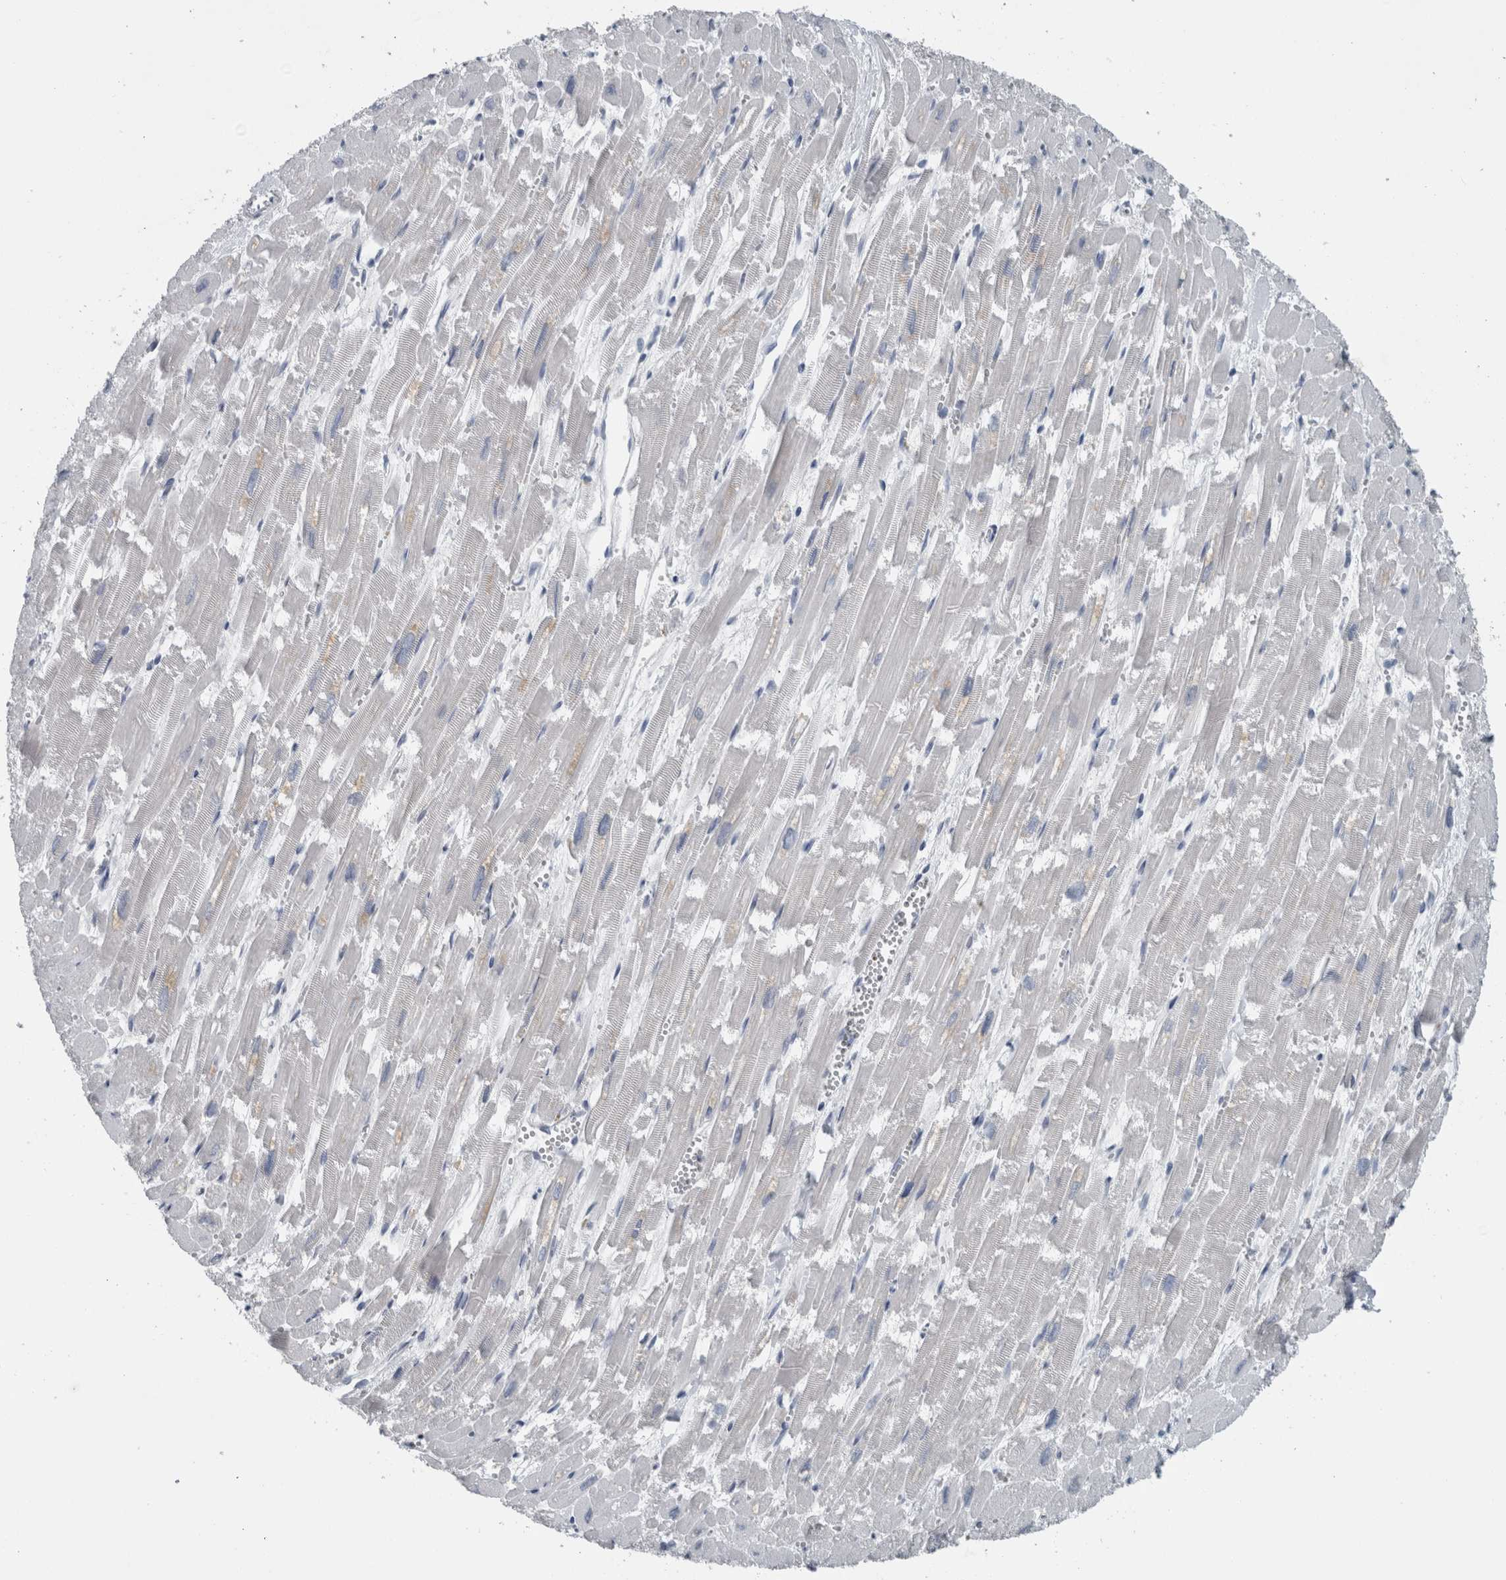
{"staining": {"intensity": "negative", "quantity": "none", "location": "none"}, "tissue": "heart muscle", "cell_type": "Cardiomyocytes", "image_type": "normal", "snomed": [{"axis": "morphology", "description": "Normal tissue, NOS"}, {"axis": "topography", "description": "Heart"}], "caption": "IHC photomicrograph of normal heart muscle: human heart muscle stained with DAB shows no significant protein staining in cardiomyocytes. (Brightfield microscopy of DAB IHC at high magnification).", "gene": "SH3GL2", "patient": {"sex": "male", "age": 54}}